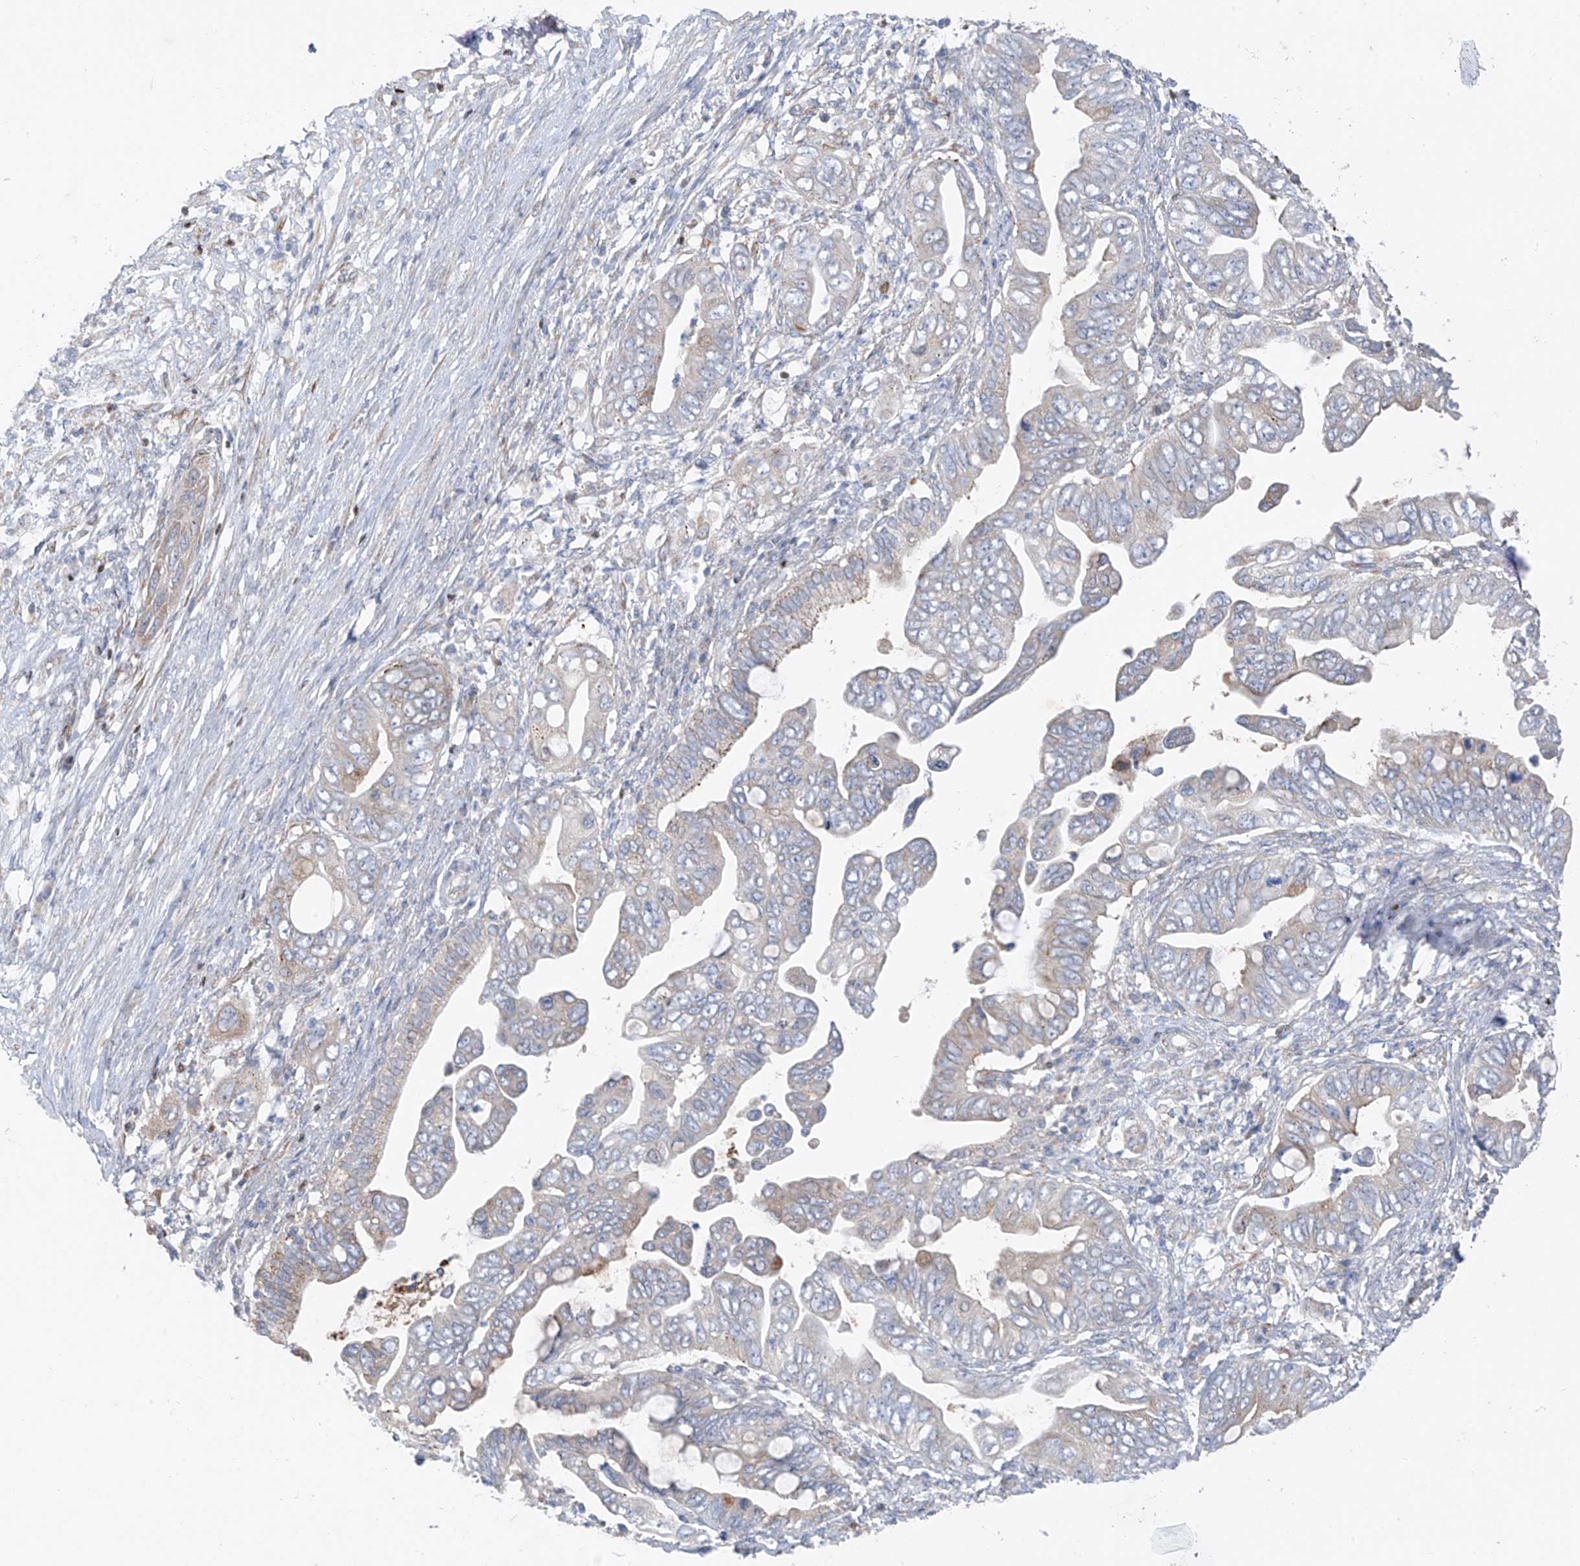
{"staining": {"intensity": "weak", "quantity": "<25%", "location": "cytoplasmic/membranous"}, "tissue": "pancreatic cancer", "cell_type": "Tumor cells", "image_type": "cancer", "snomed": [{"axis": "morphology", "description": "Adenocarcinoma, NOS"}, {"axis": "topography", "description": "Pancreas"}], "caption": "IHC histopathology image of neoplastic tissue: human pancreatic cancer stained with DAB displays no significant protein expression in tumor cells.", "gene": "EOMES", "patient": {"sex": "male", "age": 75}}